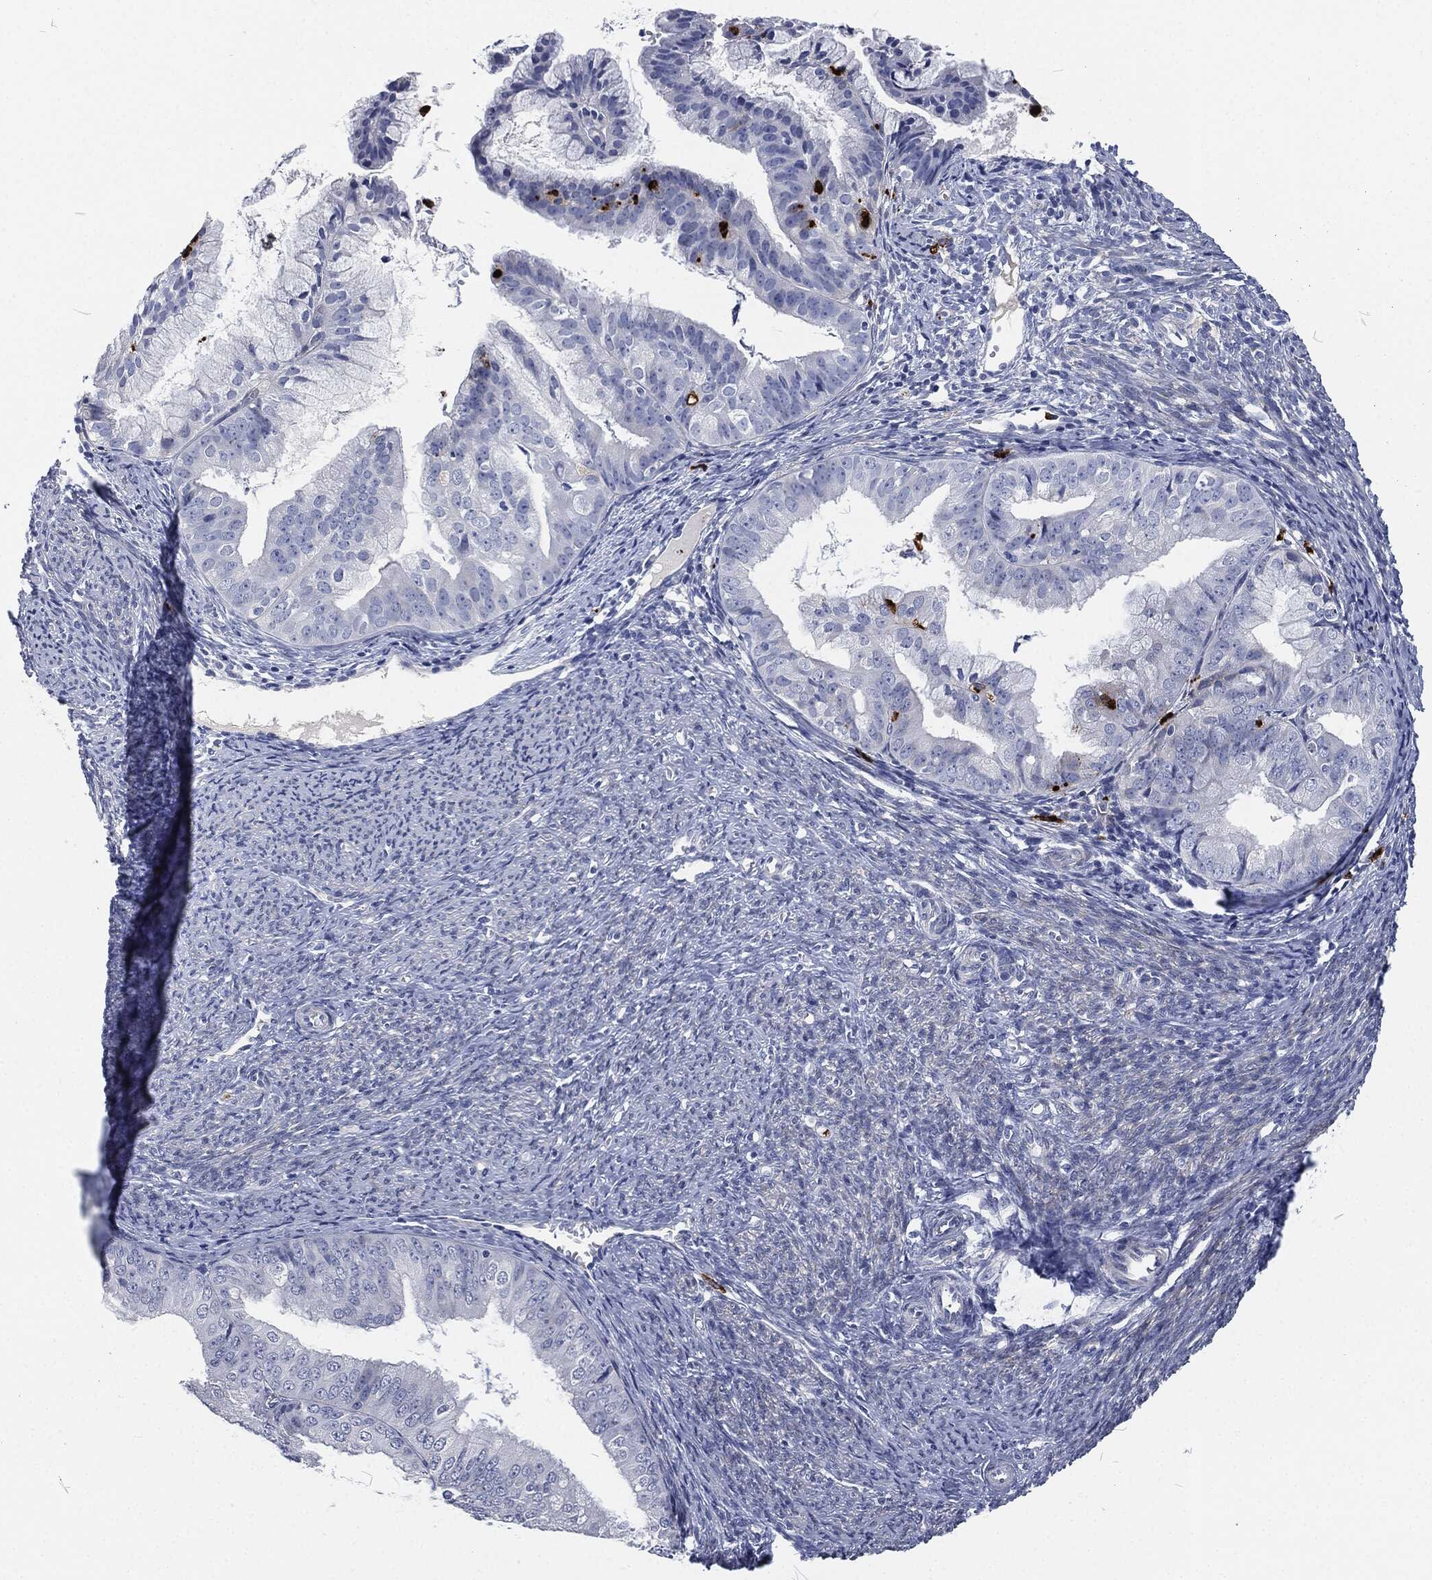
{"staining": {"intensity": "negative", "quantity": "none", "location": "none"}, "tissue": "endometrial cancer", "cell_type": "Tumor cells", "image_type": "cancer", "snomed": [{"axis": "morphology", "description": "Adenocarcinoma, NOS"}, {"axis": "topography", "description": "Endometrium"}], "caption": "Immunohistochemistry of human endometrial cancer displays no staining in tumor cells. The staining was performed using DAB (3,3'-diaminobenzidine) to visualize the protein expression in brown, while the nuclei were stained in blue with hematoxylin (Magnification: 20x).", "gene": "MPO", "patient": {"sex": "female", "age": 63}}